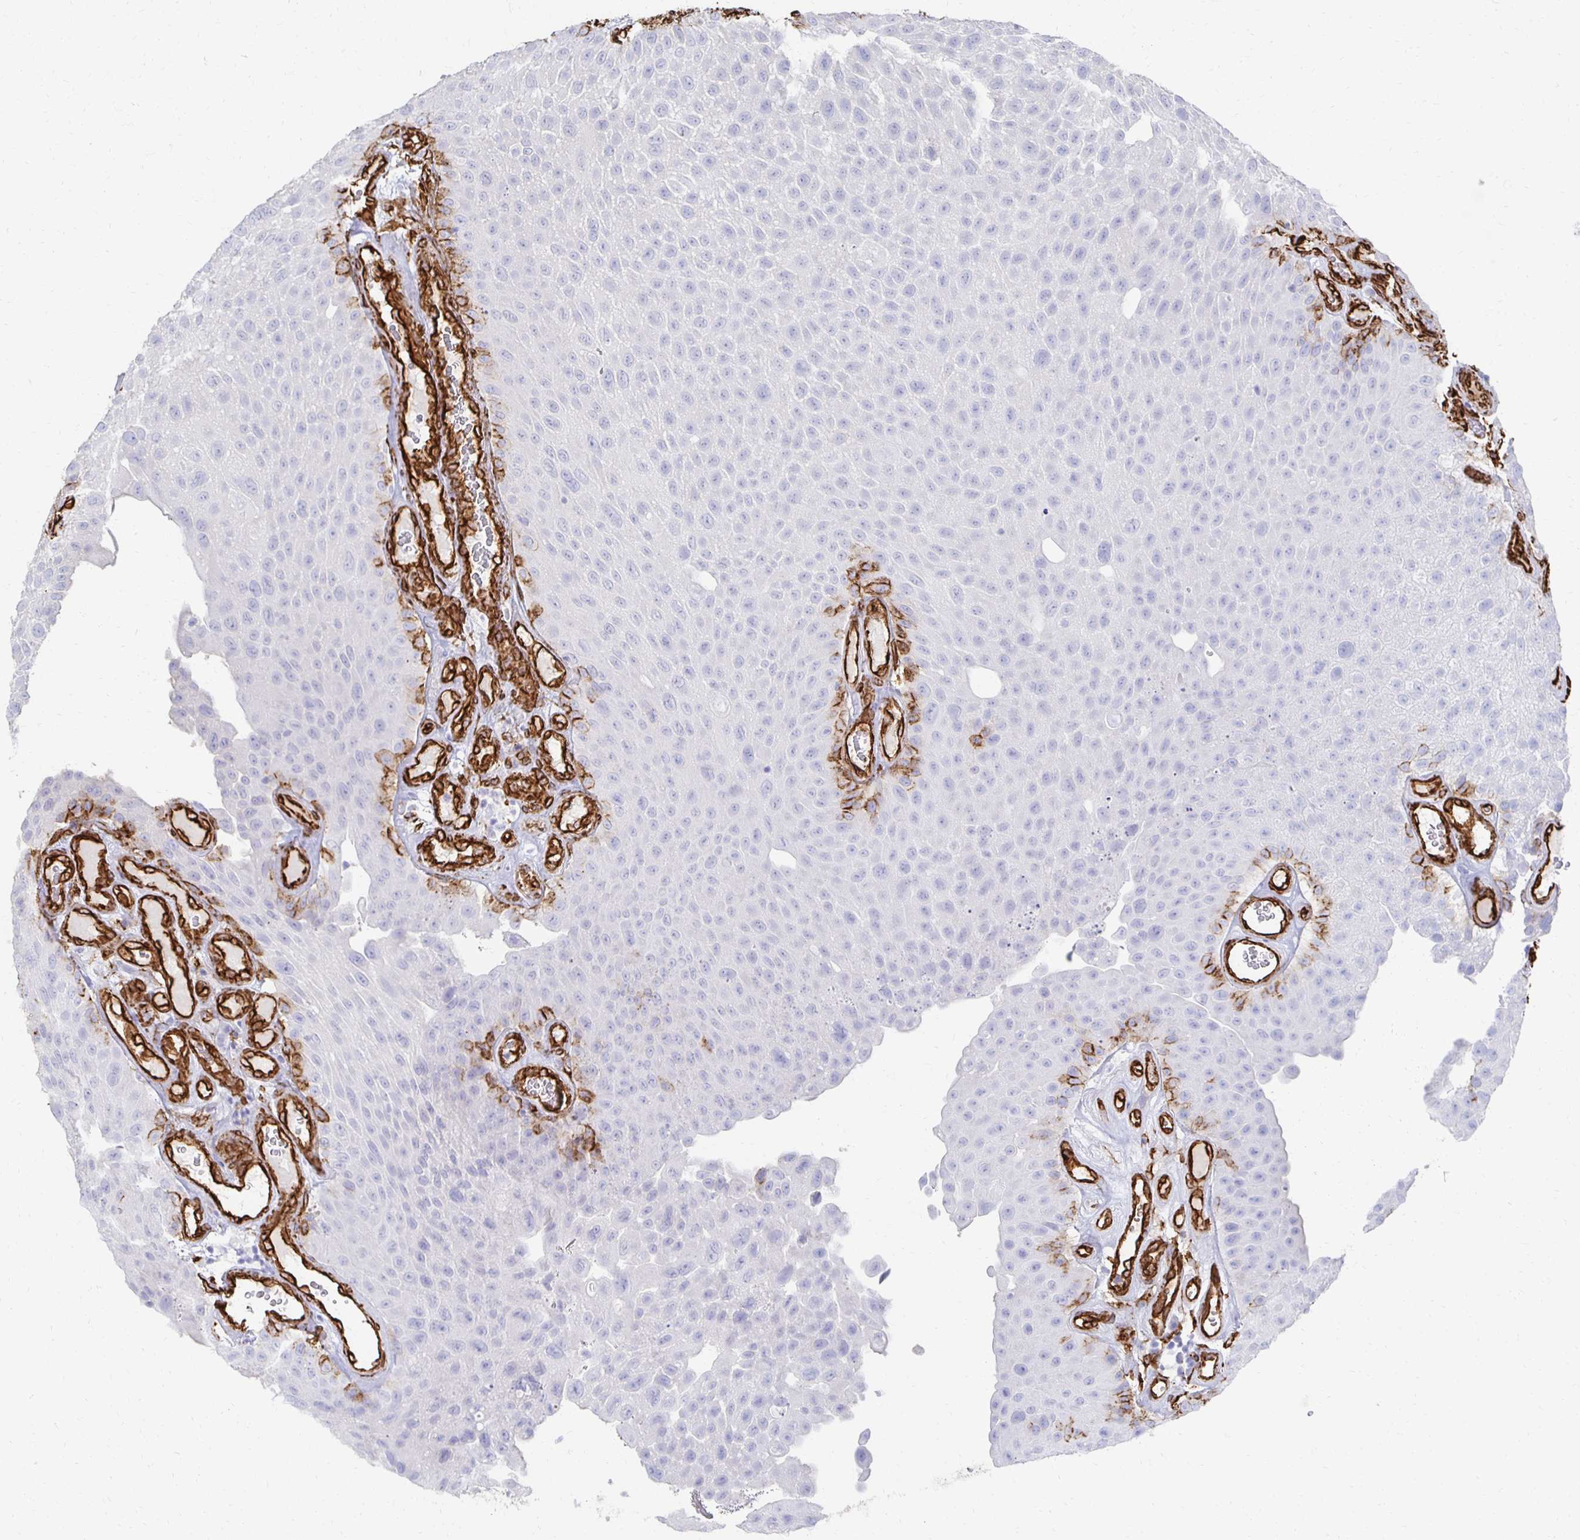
{"staining": {"intensity": "negative", "quantity": "none", "location": "none"}, "tissue": "urothelial cancer", "cell_type": "Tumor cells", "image_type": "cancer", "snomed": [{"axis": "morphology", "description": "Urothelial carcinoma, Low grade"}, {"axis": "topography", "description": "Urinary bladder"}], "caption": "Tumor cells show no significant protein expression in urothelial carcinoma (low-grade).", "gene": "VIPR2", "patient": {"sex": "male", "age": 72}}